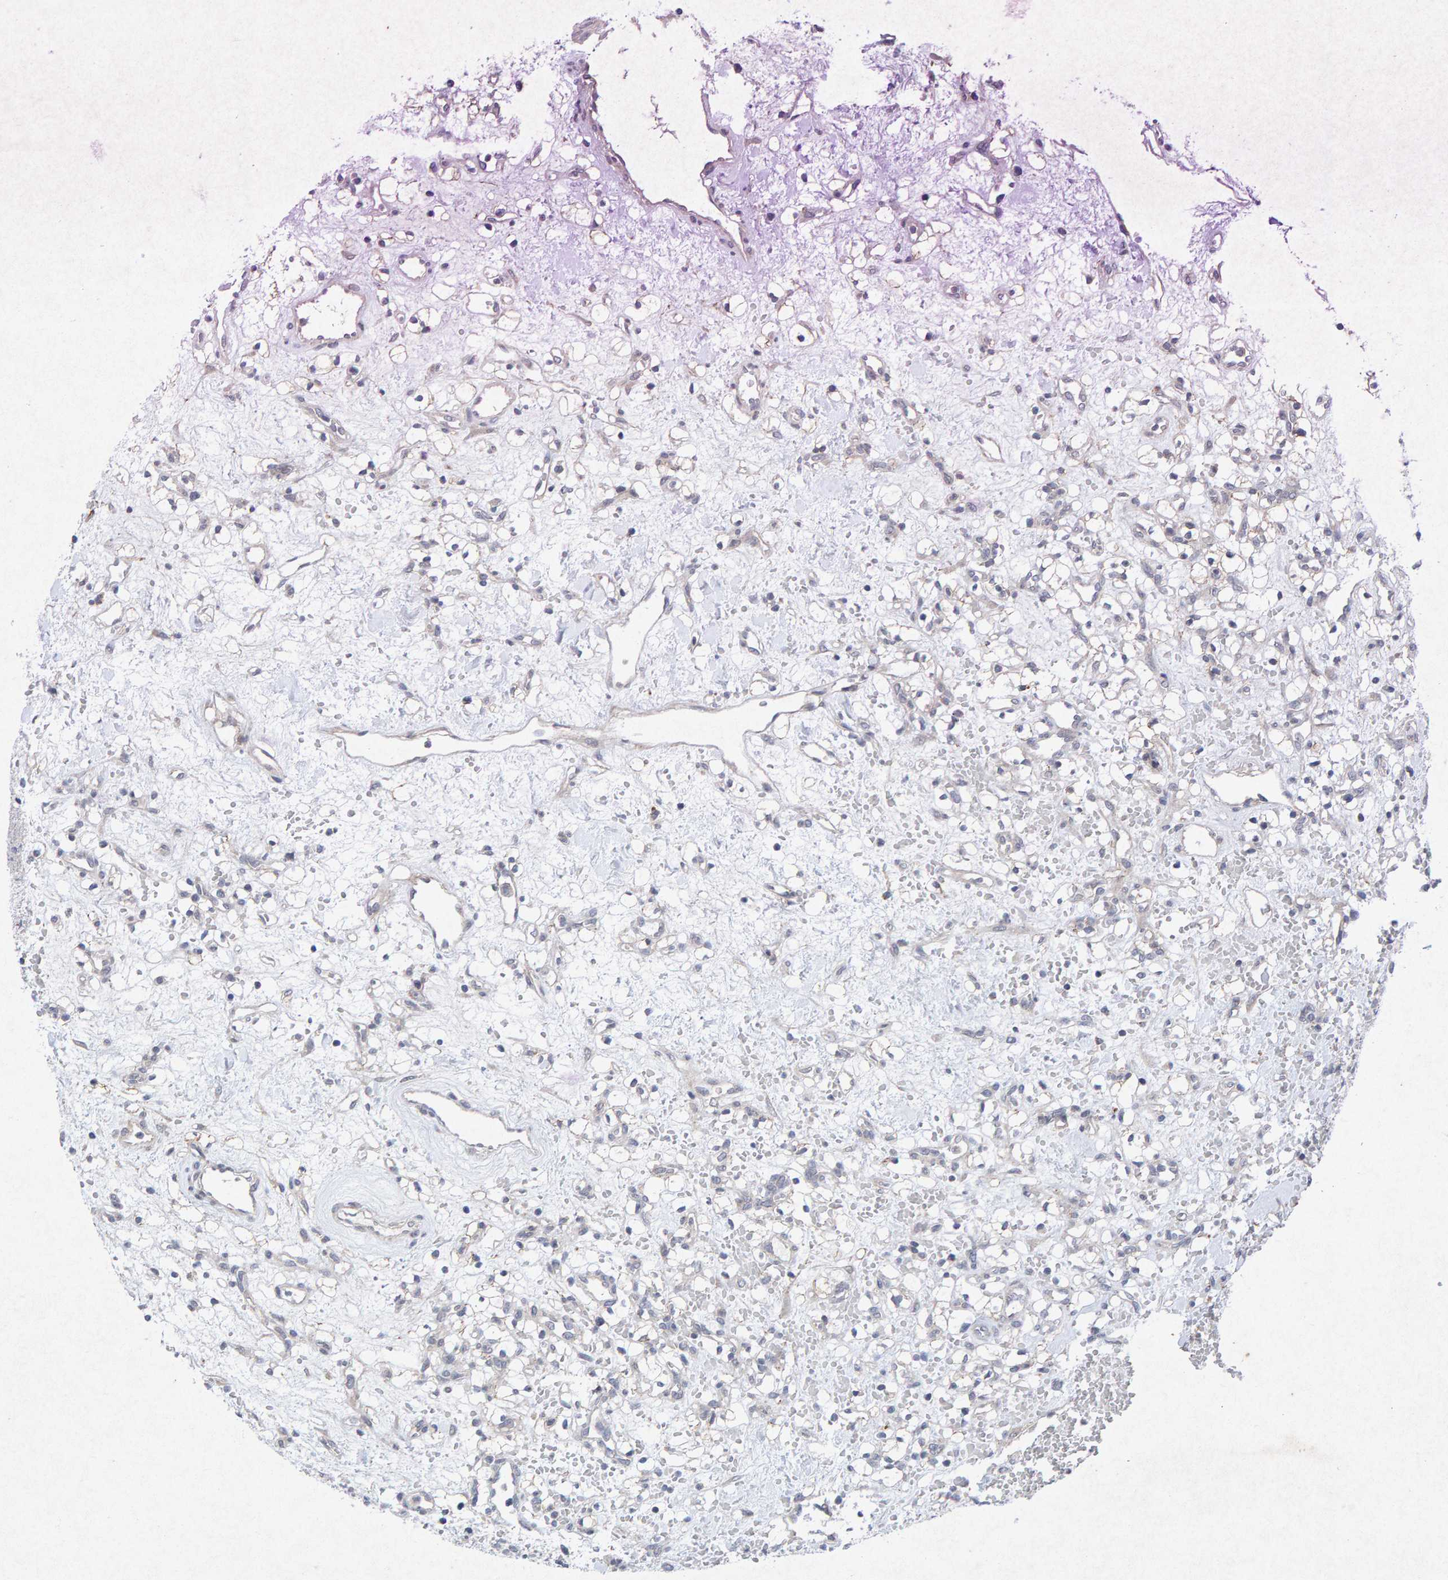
{"staining": {"intensity": "negative", "quantity": "none", "location": "none"}, "tissue": "renal cancer", "cell_type": "Tumor cells", "image_type": "cancer", "snomed": [{"axis": "morphology", "description": "Adenocarcinoma, NOS"}, {"axis": "topography", "description": "Kidney"}], "caption": "Immunohistochemical staining of human renal cancer (adenocarcinoma) demonstrates no significant expression in tumor cells.", "gene": "CDH2", "patient": {"sex": "female", "age": 60}}